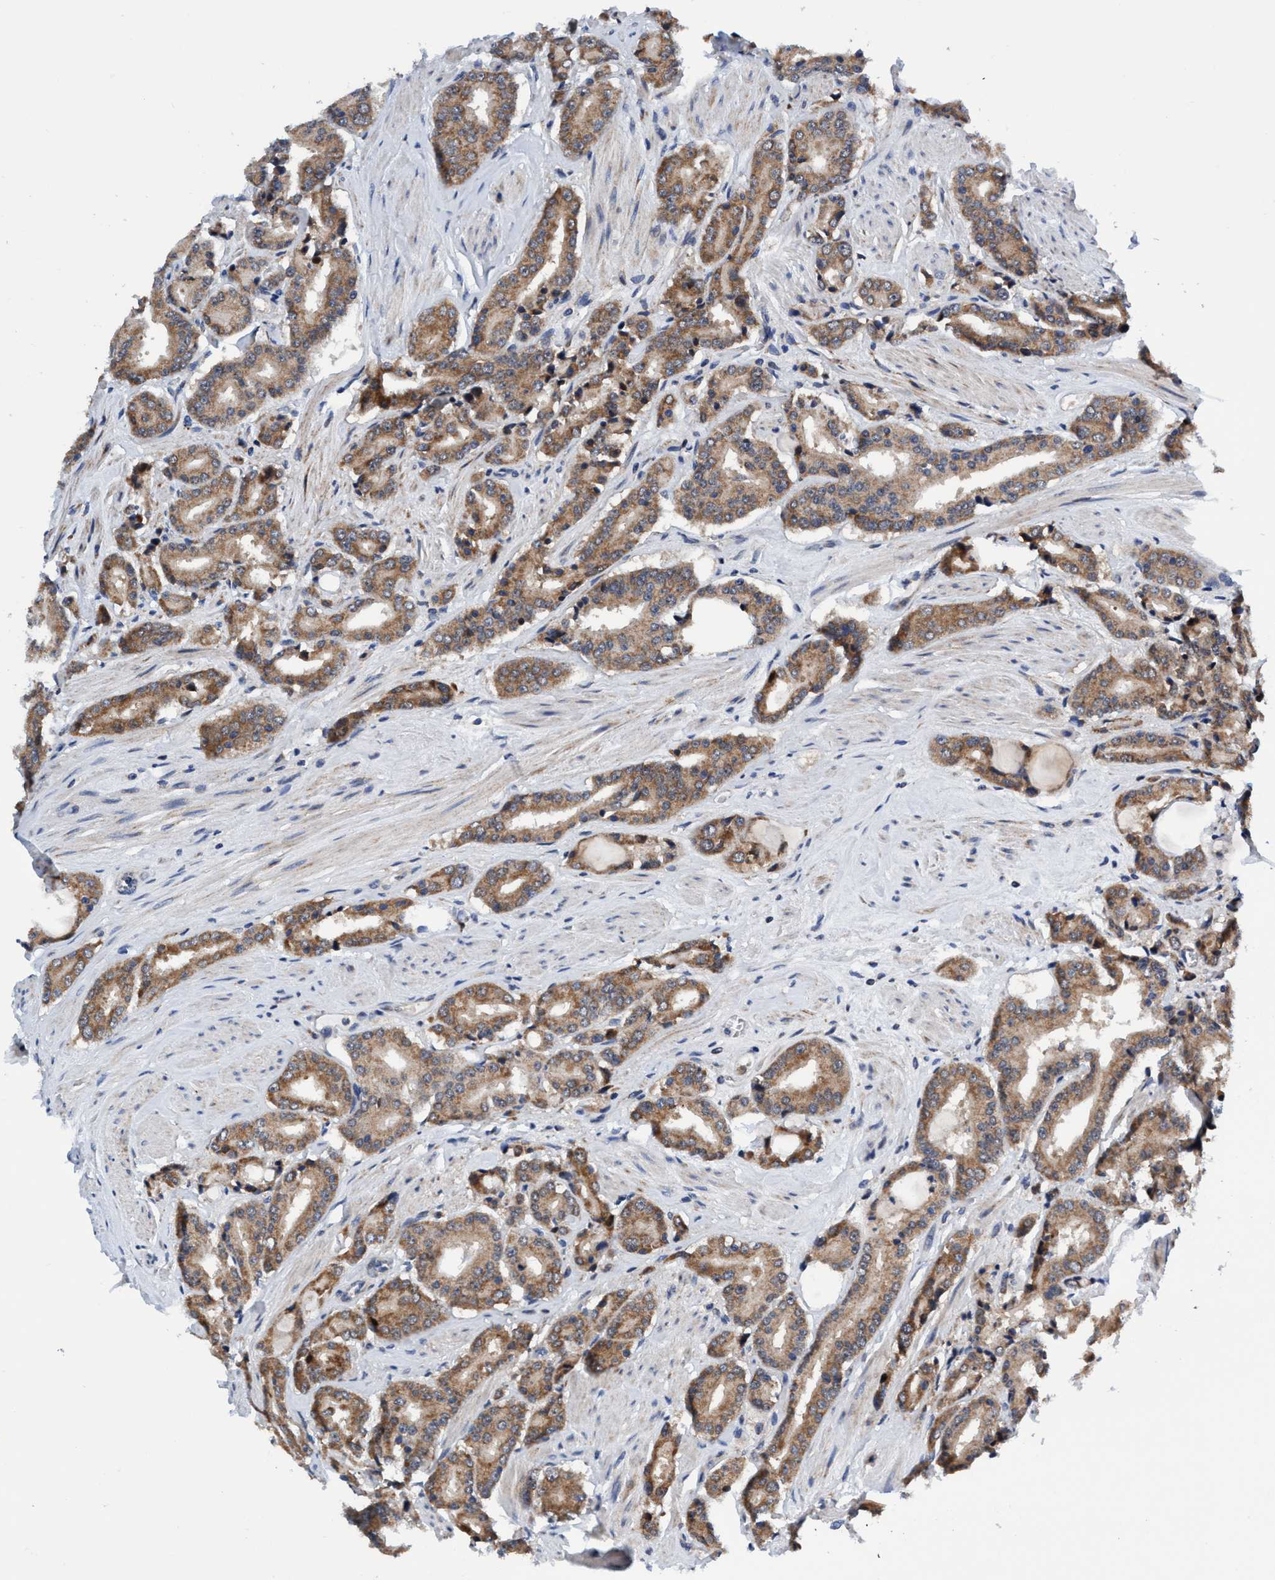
{"staining": {"intensity": "moderate", "quantity": ">75%", "location": "cytoplasmic/membranous"}, "tissue": "prostate cancer", "cell_type": "Tumor cells", "image_type": "cancer", "snomed": [{"axis": "morphology", "description": "Adenocarcinoma, High grade"}, {"axis": "topography", "description": "Prostate"}], "caption": "Protein analysis of prostate cancer tissue displays moderate cytoplasmic/membranous expression in approximately >75% of tumor cells.", "gene": "AGAP2", "patient": {"sex": "male", "age": 71}}